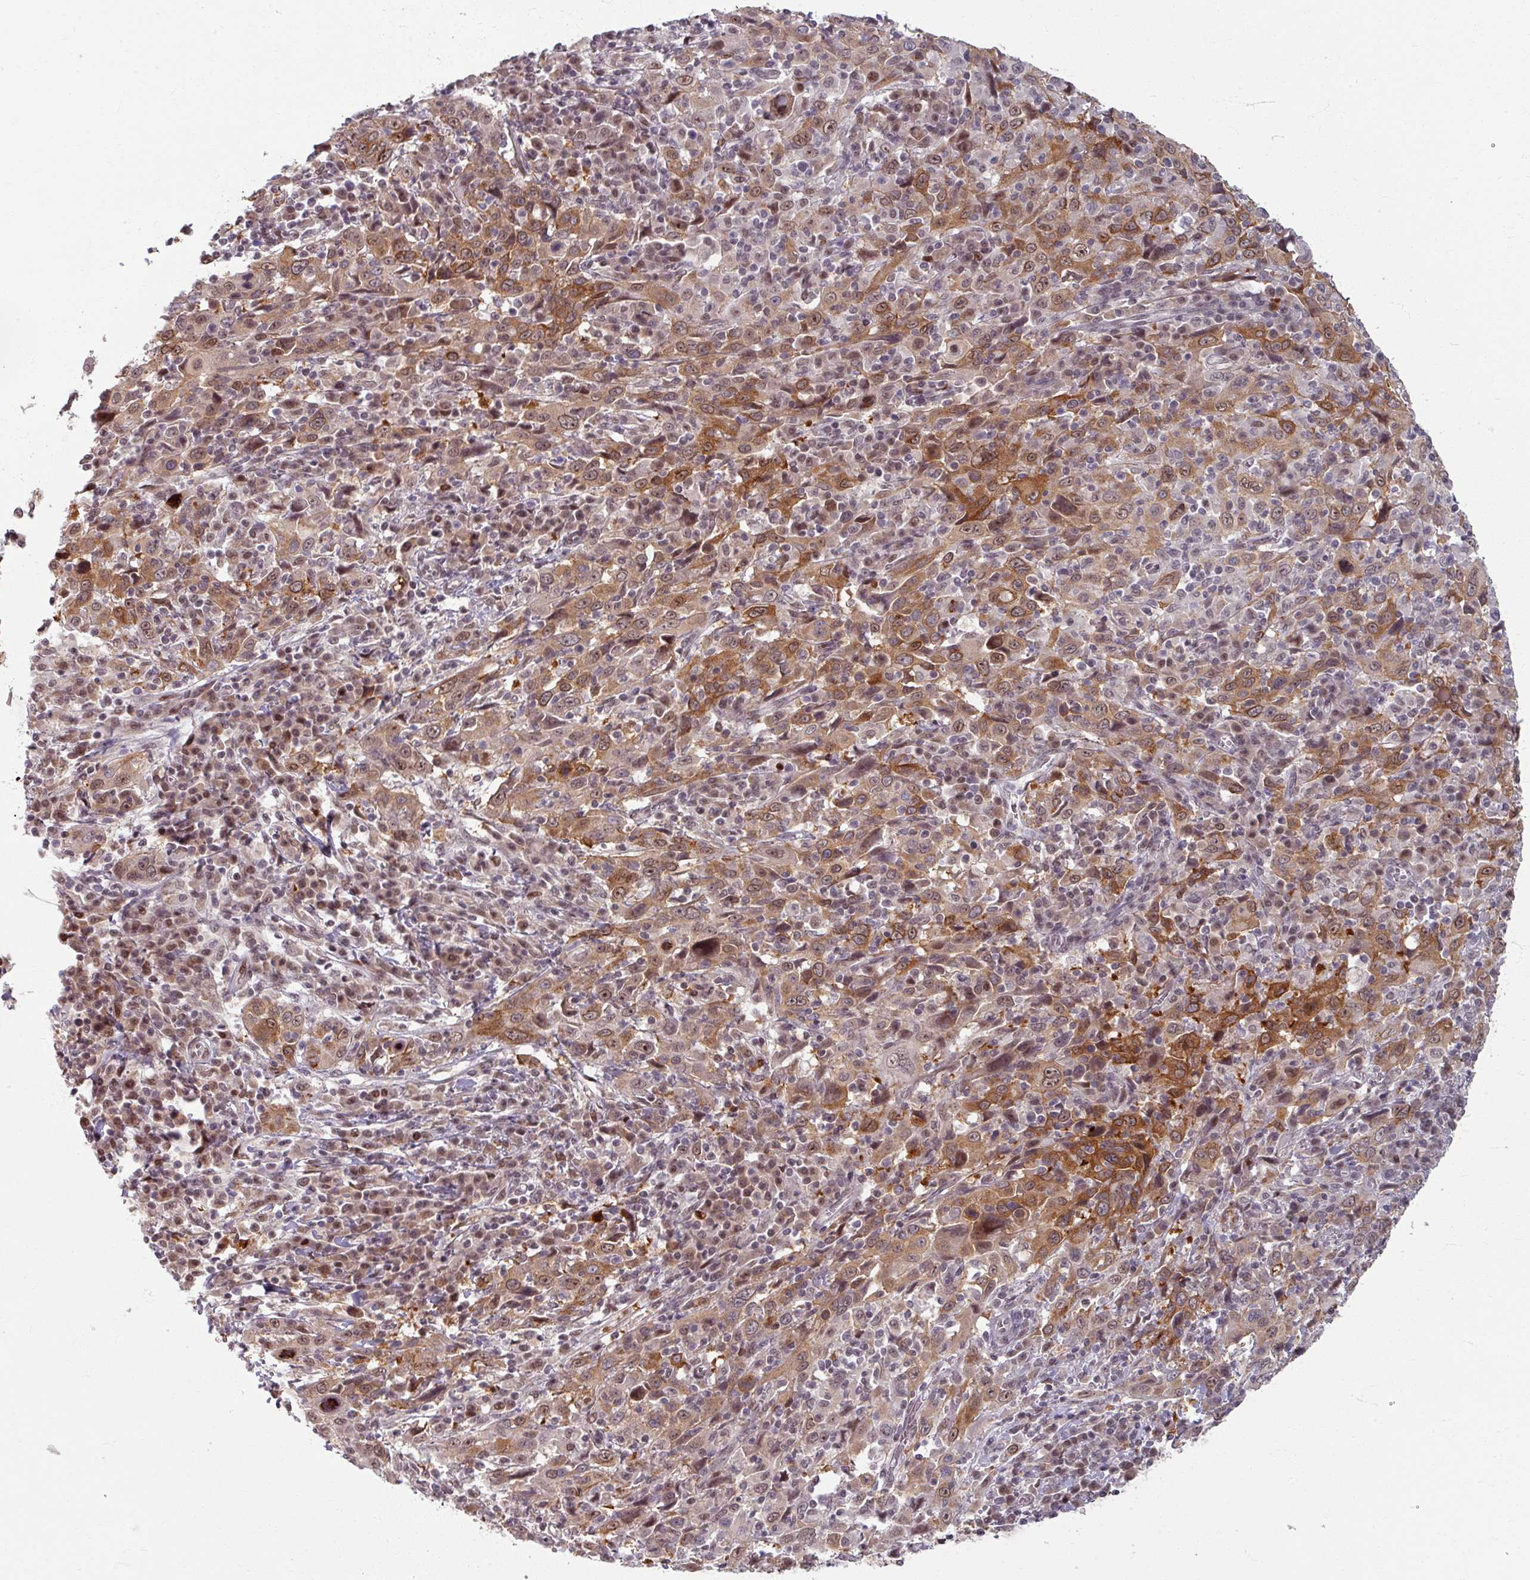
{"staining": {"intensity": "moderate", "quantity": ">75%", "location": "cytoplasmic/membranous"}, "tissue": "cervical cancer", "cell_type": "Tumor cells", "image_type": "cancer", "snomed": [{"axis": "morphology", "description": "Squamous cell carcinoma, NOS"}, {"axis": "topography", "description": "Cervix"}], "caption": "Immunohistochemistry (DAB) staining of squamous cell carcinoma (cervical) exhibits moderate cytoplasmic/membranous protein expression in about >75% of tumor cells.", "gene": "KLC3", "patient": {"sex": "female", "age": 46}}